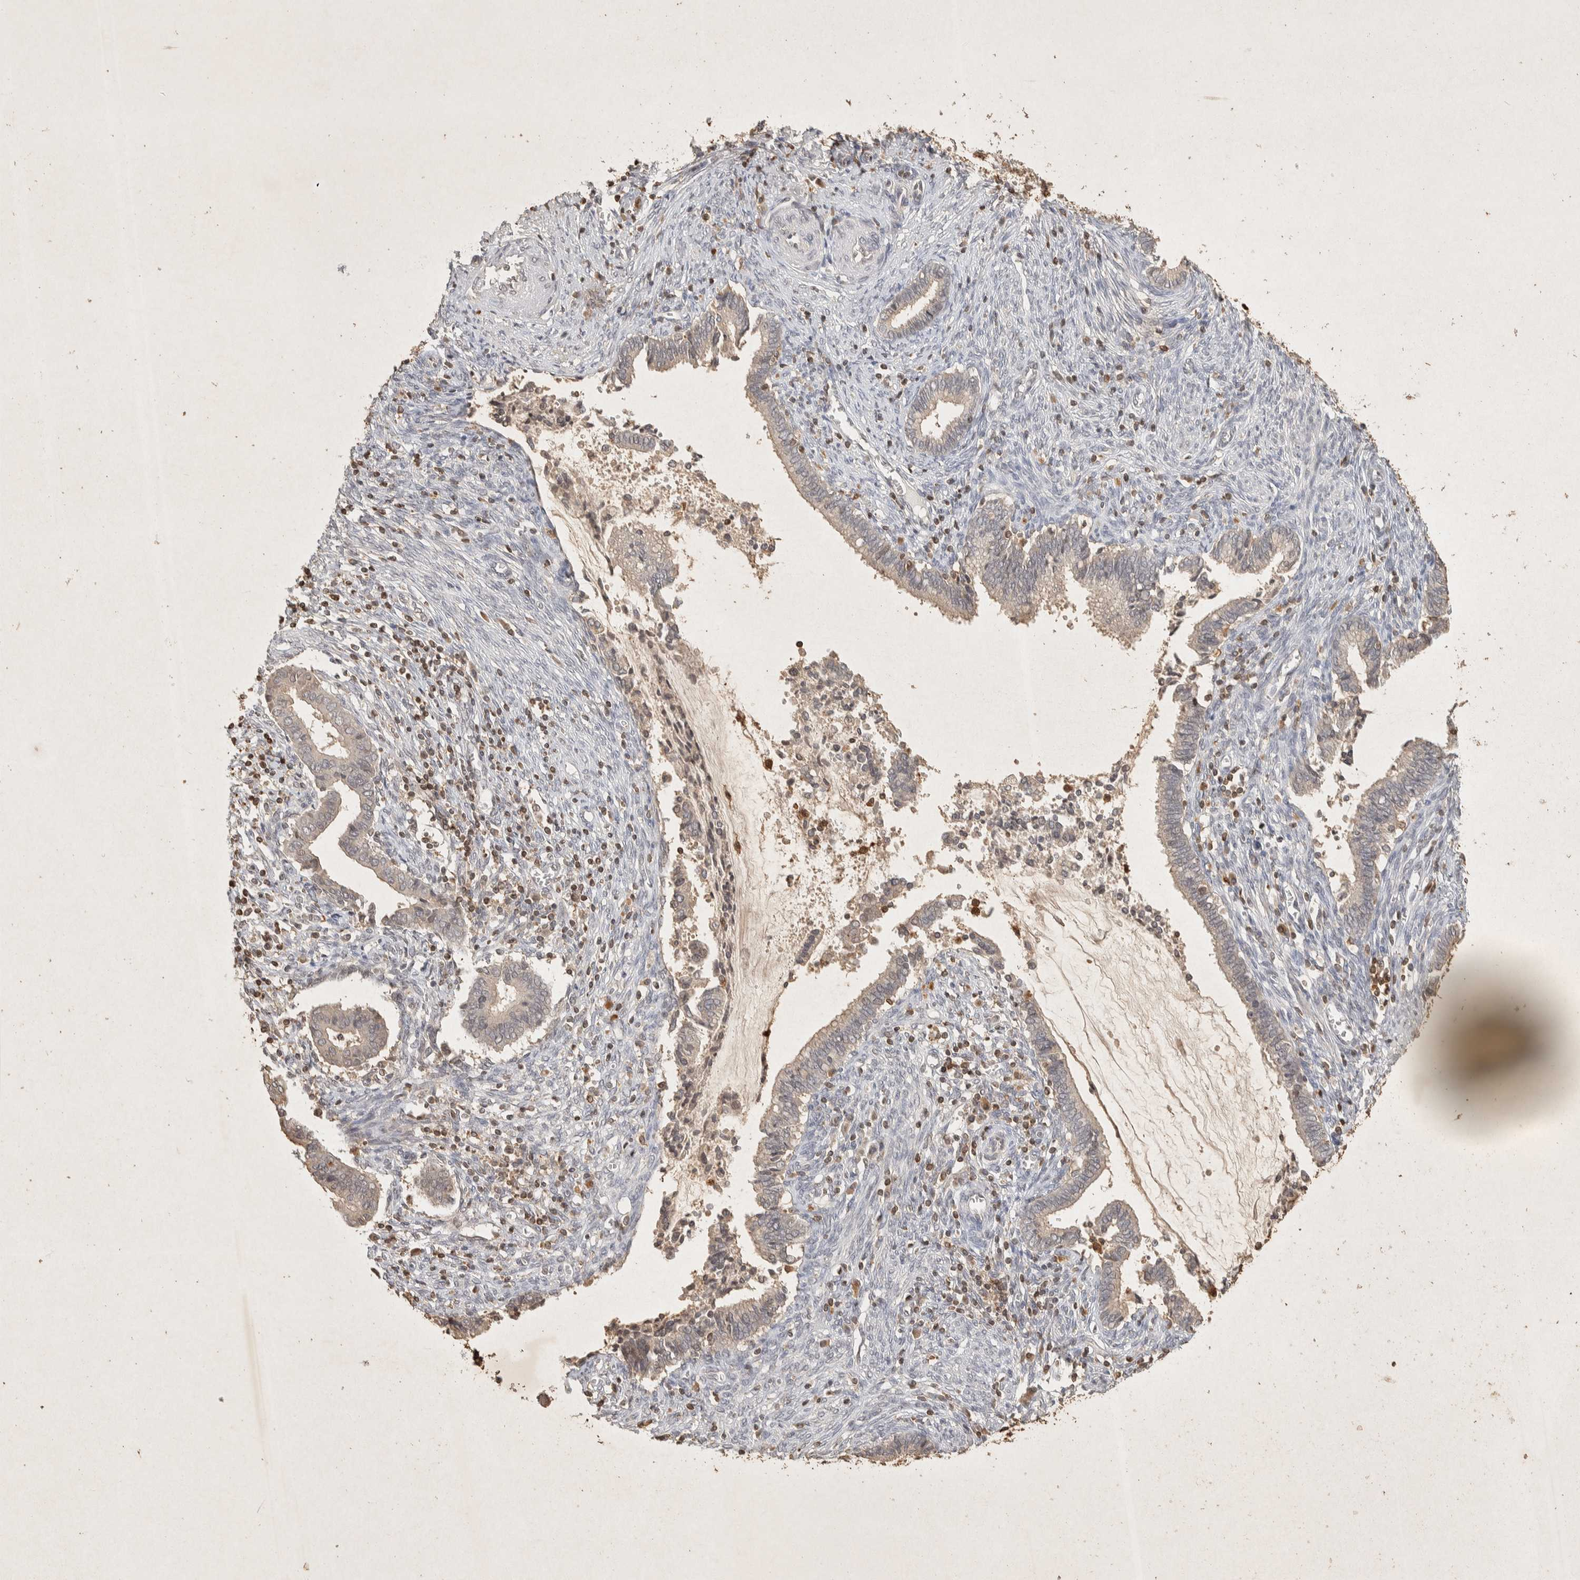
{"staining": {"intensity": "weak", "quantity": "<25%", "location": "cytoplasmic/membranous"}, "tissue": "cervical cancer", "cell_type": "Tumor cells", "image_type": "cancer", "snomed": [{"axis": "morphology", "description": "Adenocarcinoma, NOS"}, {"axis": "topography", "description": "Cervix"}], "caption": "Immunohistochemistry of human cervical adenocarcinoma exhibits no expression in tumor cells. Nuclei are stained in blue.", "gene": "RAC2", "patient": {"sex": "female", "age": 44}}